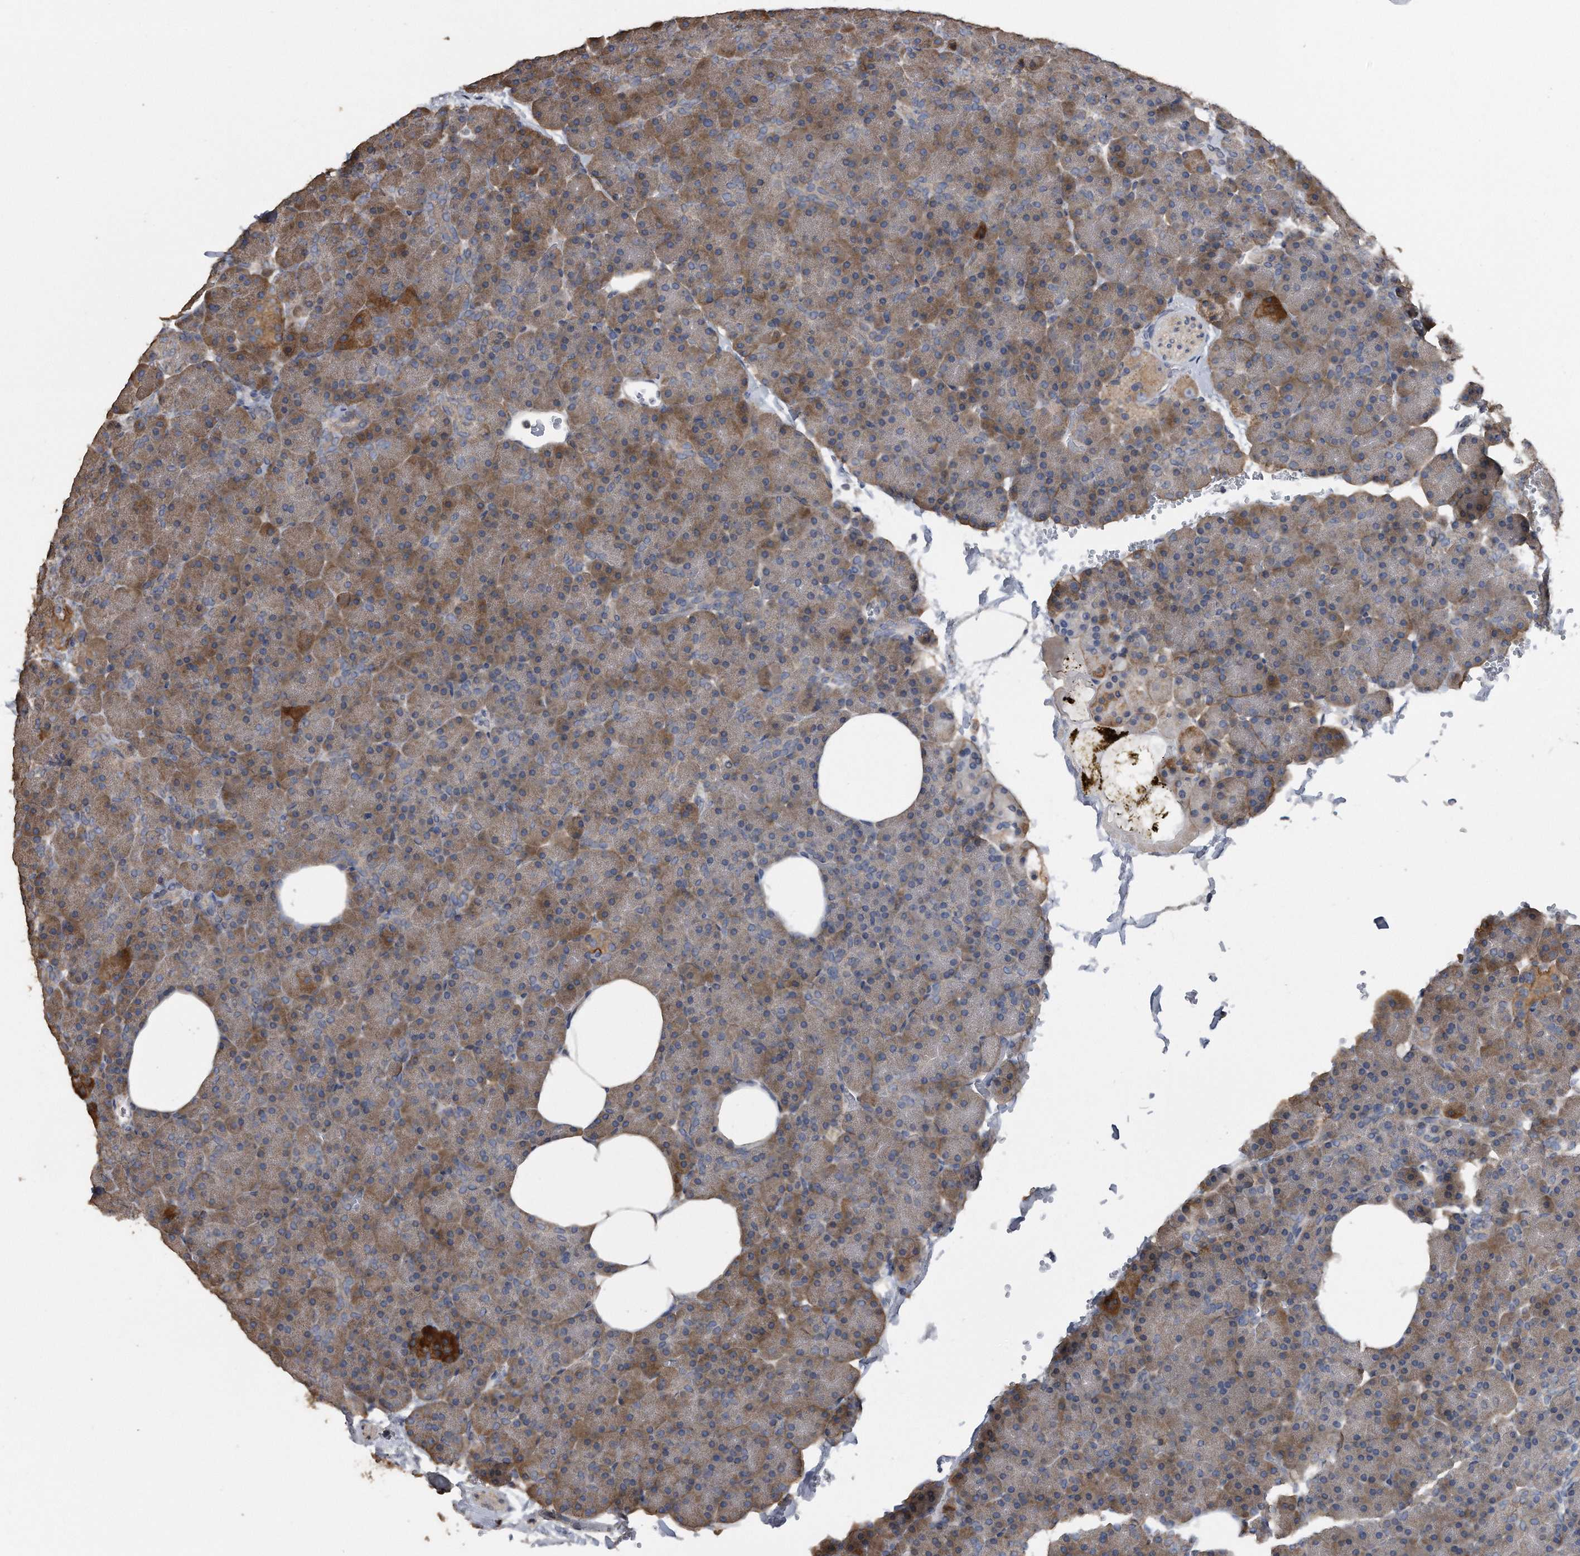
{"staining": {"intensity": "moderate", "quantity": "25%-75%", "location": "cytoplasmic/membranous"}, "tissue": "pancreas", "cell_type": "Exocrine glandular cells", "image_type": "normal", "snomed": [{"axis": "morphology", "description": "Normal tissue, NOS"}, {"axis": "morphology", "description": "Carcinoid, malignant, NOS"}, {"axis": "topography", "description": "Pancreas"}], "caption": "Protein expression analysis of normal pancreas displays moderate cytoplasmic/membranous expression in approximately 25%-75% of exocrine glandular cells. The staining was performed using DAB to visualize the protein expression in brown, while the nuclei were stained in blue with hematoxylin (Magnification: 20x).", "gene": "PCLO", "patient": {"sex": "female", "age": 35}}